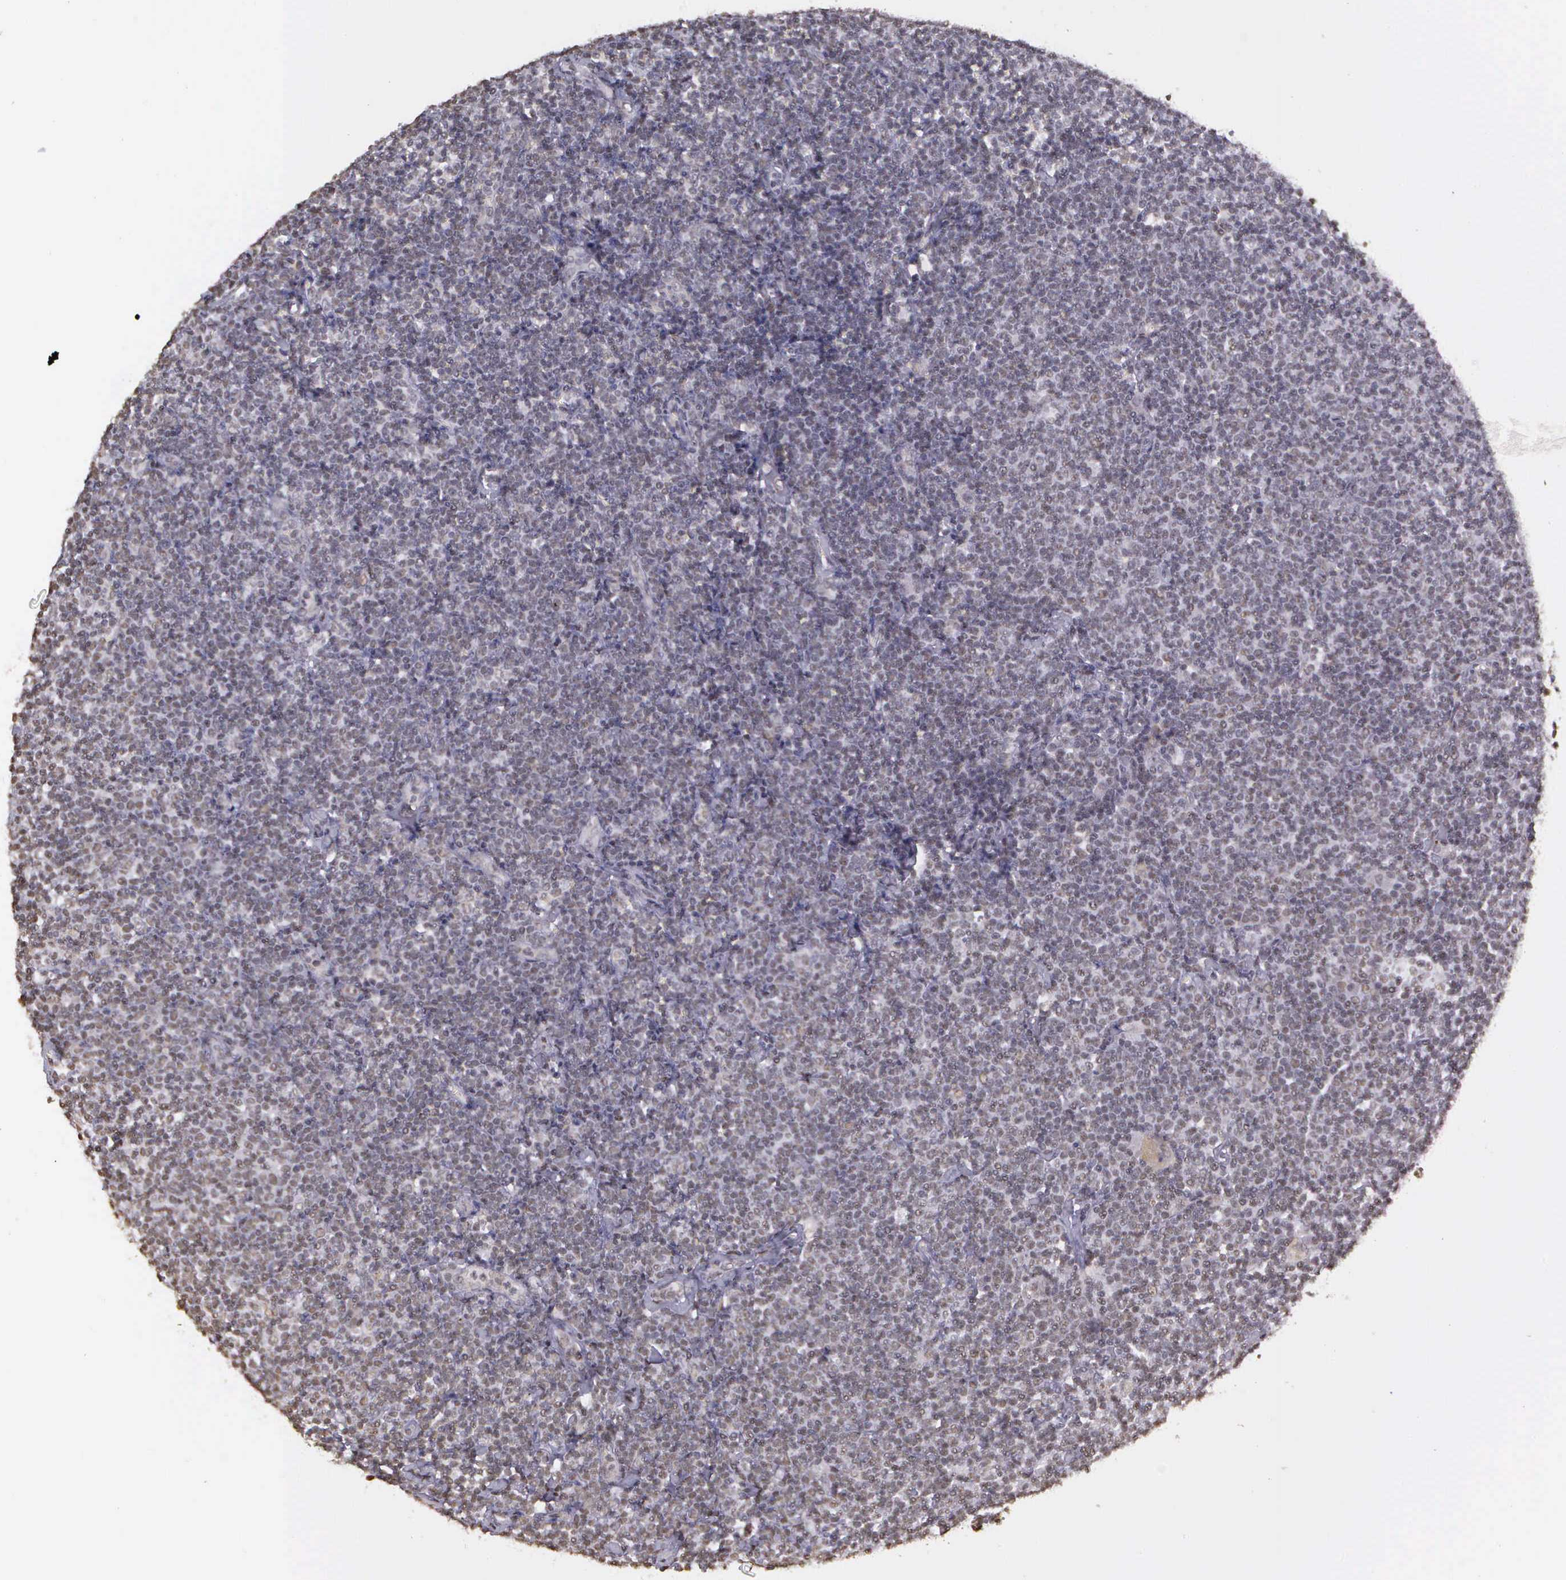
{"staining": {"intensity": "negative", "quantity": "none", "location": "none"}, "tissue": "lymphoma", "cell_type": "Tumor cells", "image_type": "cancer", "snomed": [{"axis": "morphology", "description": "Malignant lymphoma, non-Hodgkin's type, Low grade"}, {"axis": "topography", "description": "Lymph node"}], "caption": "Immunohistochemistry (IHC) photomicrograph of lymphoma stained for a protein (brown), which displays no positivity in tumor cells. (Brightfield microscopy of DAB immunohistochemistry at high magnification).", "gene": "ARMCX5", "patient": {"sex": "male", "age": 65}}